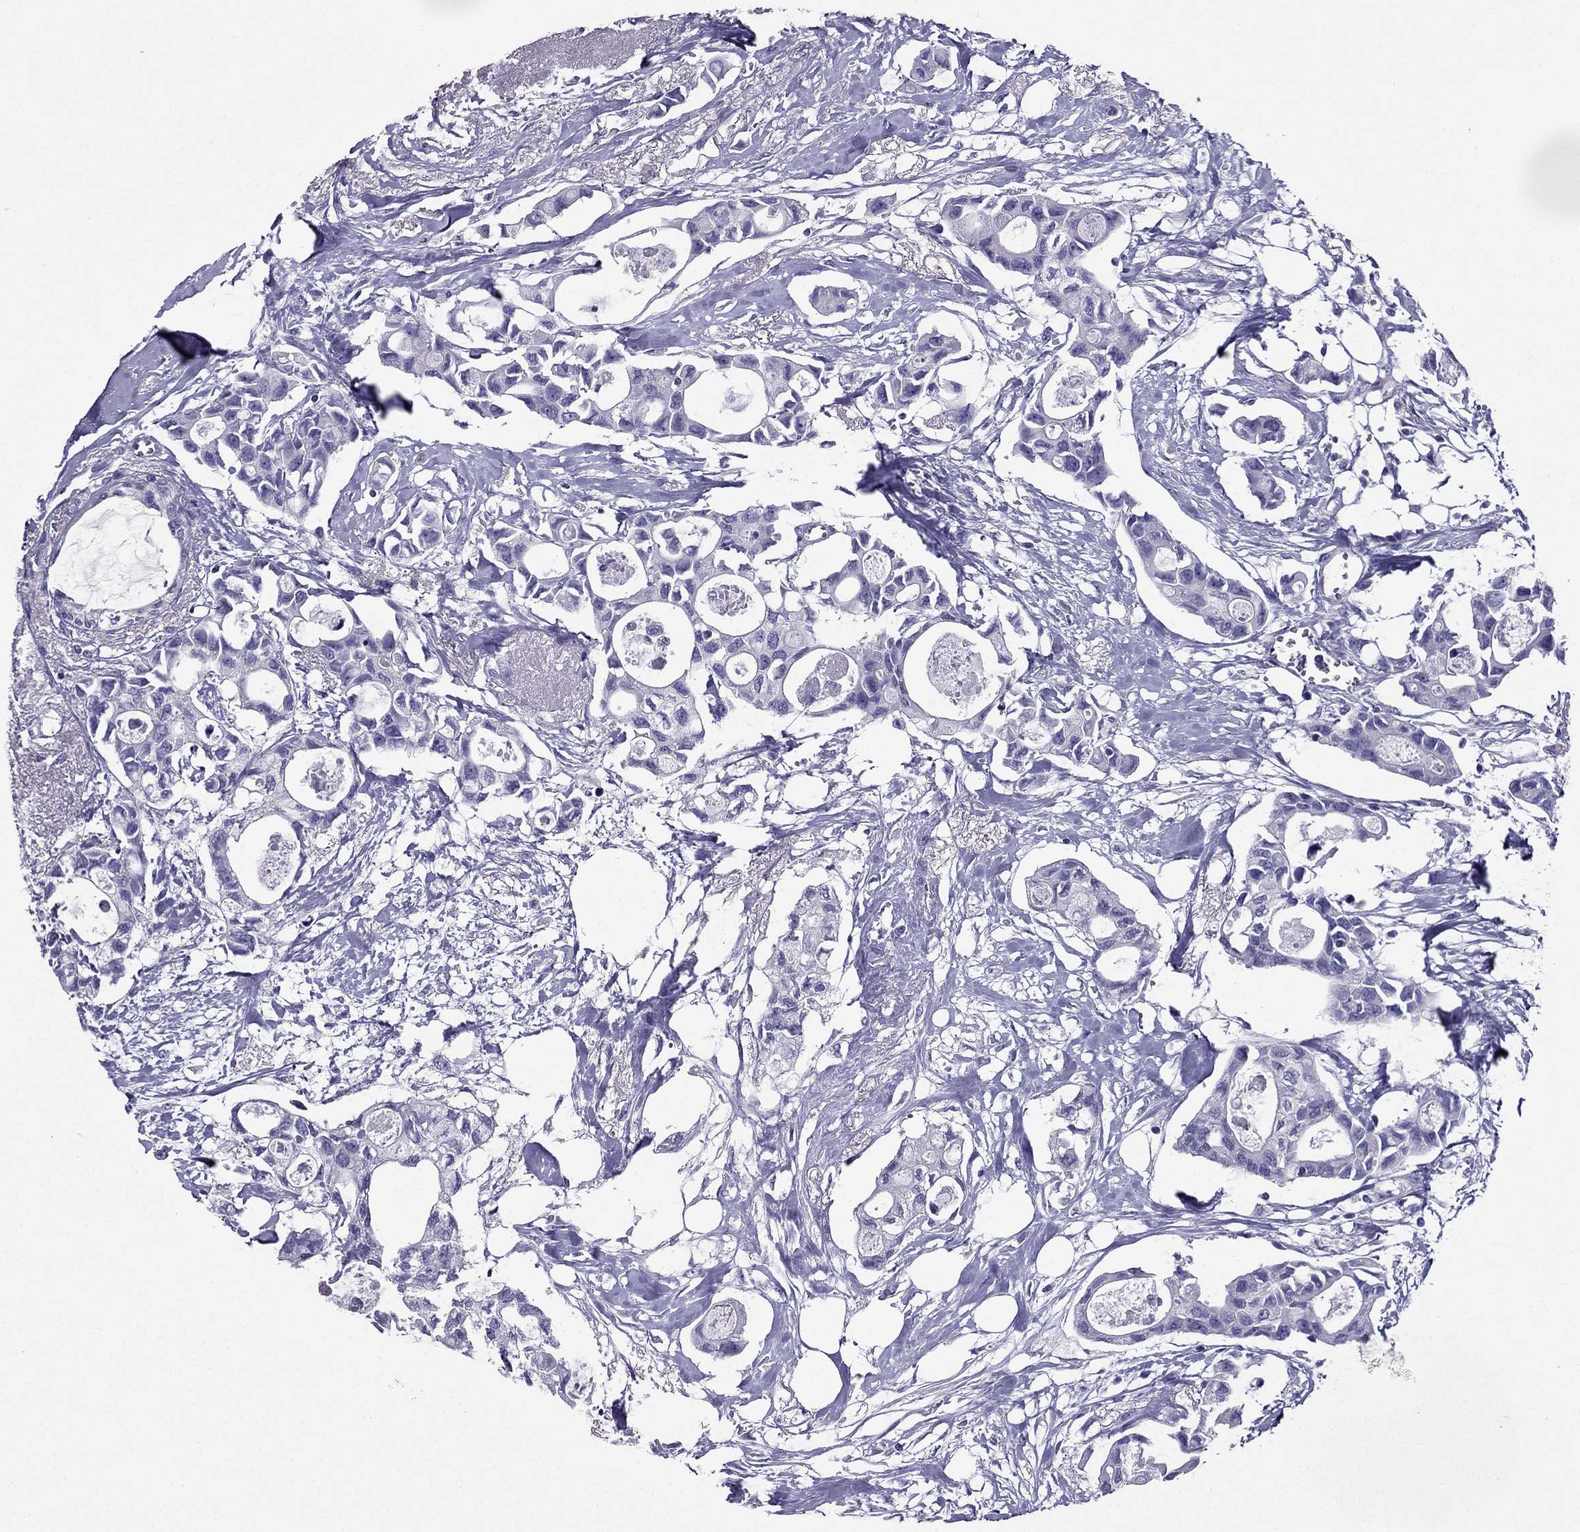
{"staining": {"intensity": "negative", "quantity": "none", "location": "none"}, "tissue": "breast cancer", "cell_type": "Tumor cells", "image_type": "cancer", "snomed": [{"axis": "morphology", "description": "Duct carcinoma"}, {"axis": "topography", "description": "Breast"}], "caption": "Tumor cells are negative for brown protein staining in breast cancer.", "gene": "AAK1", "patient": {"sex": "female", "age": 83}}